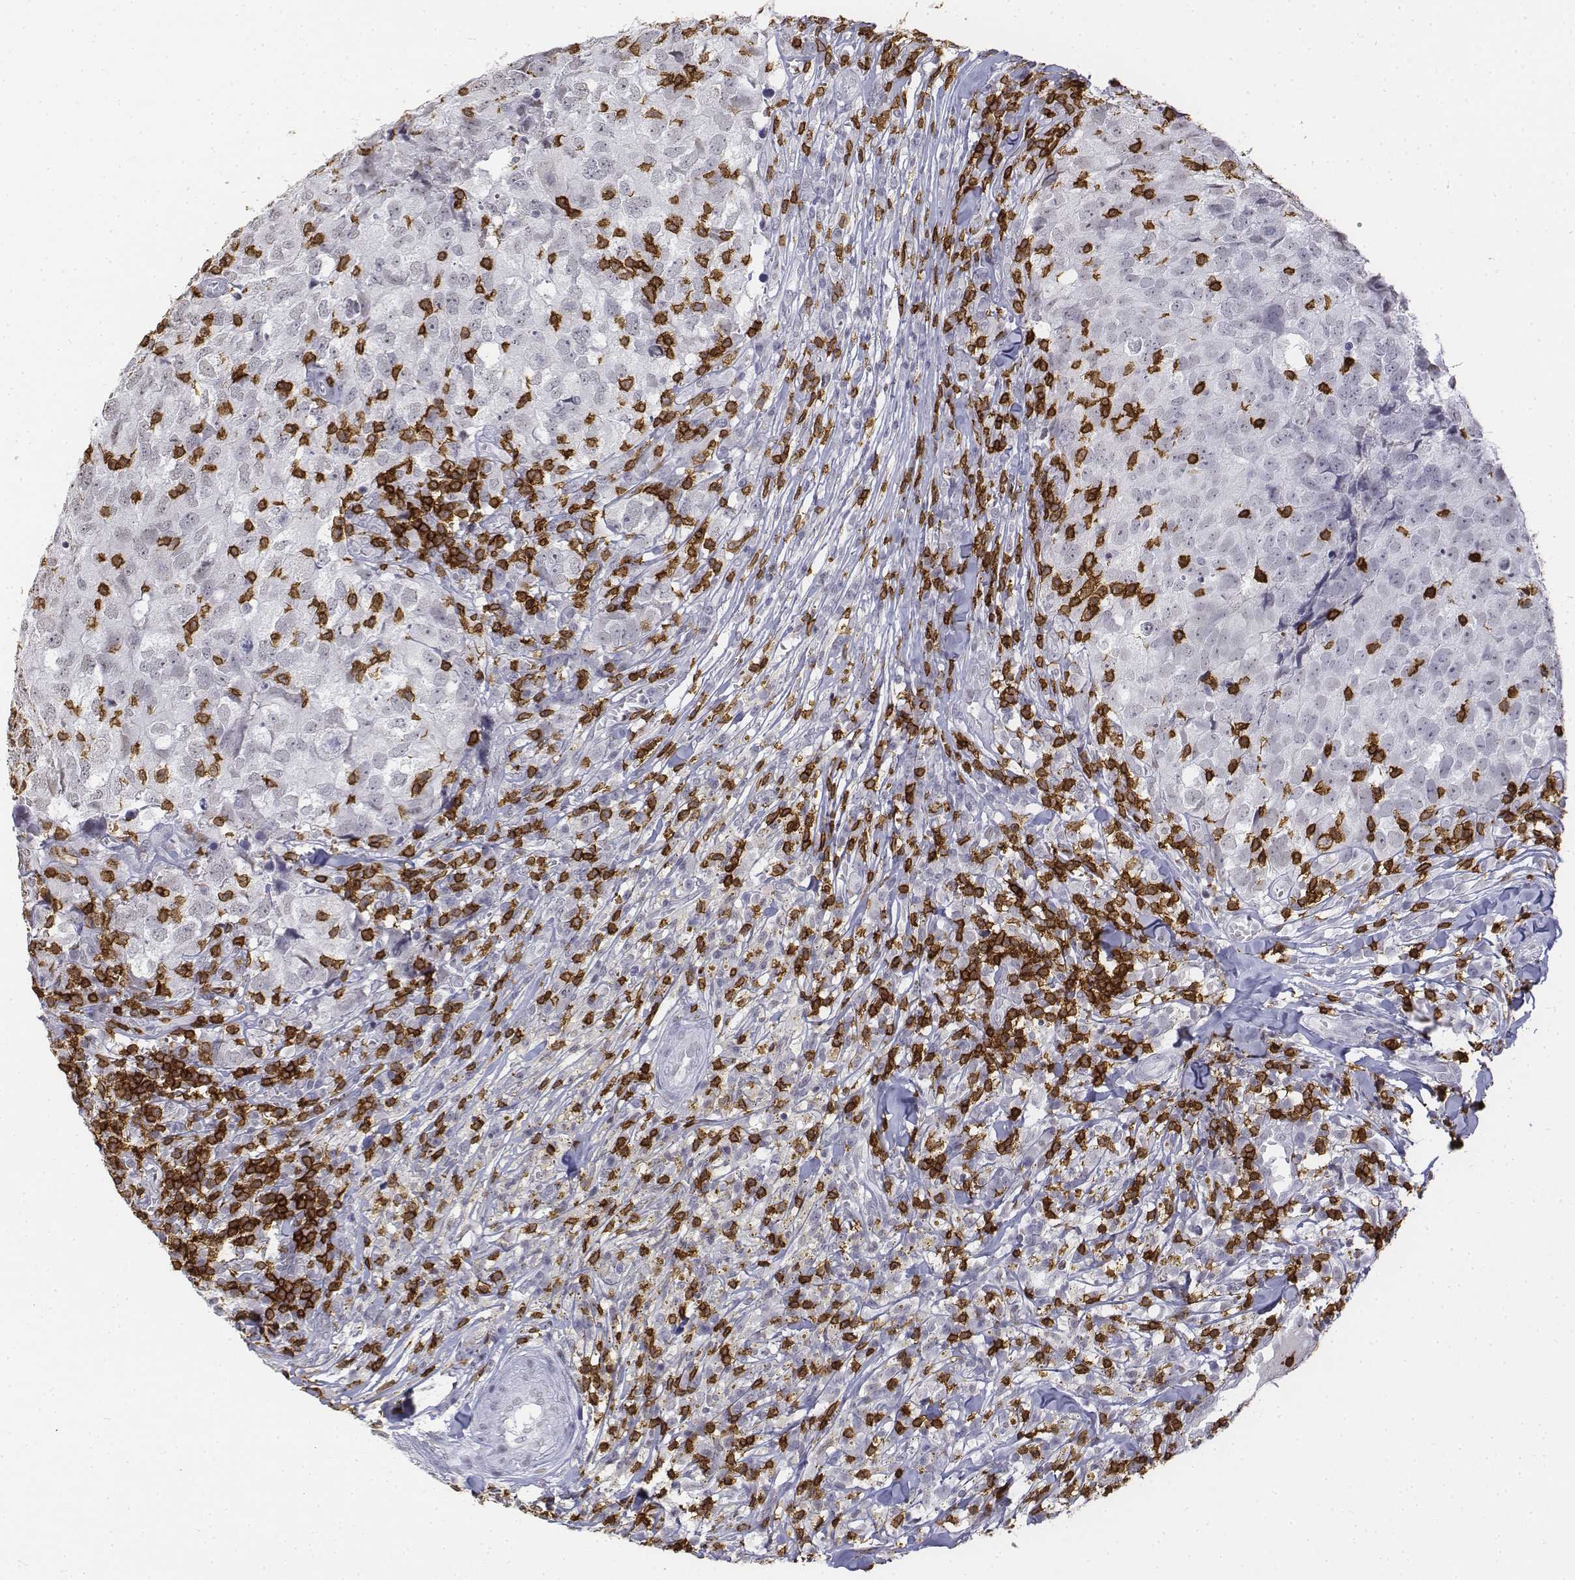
{"staining": {"intensity": "negative", "quantity": "none", "location": "none"}, "tissue": "breast cancer", "cell_type": "Tumor cells", "image_type": "cancer", "snomed": [{"axis": "morphology", "description": "Duct carcinoma"}, {"axis": "topography", "description": "Breast"}], "caption": "Tumor cells are negative for protein expression in human invasive ductal carcinoma (breast).", "gene": "CD3E", "patient": {"sex": "female", "age": 30}}